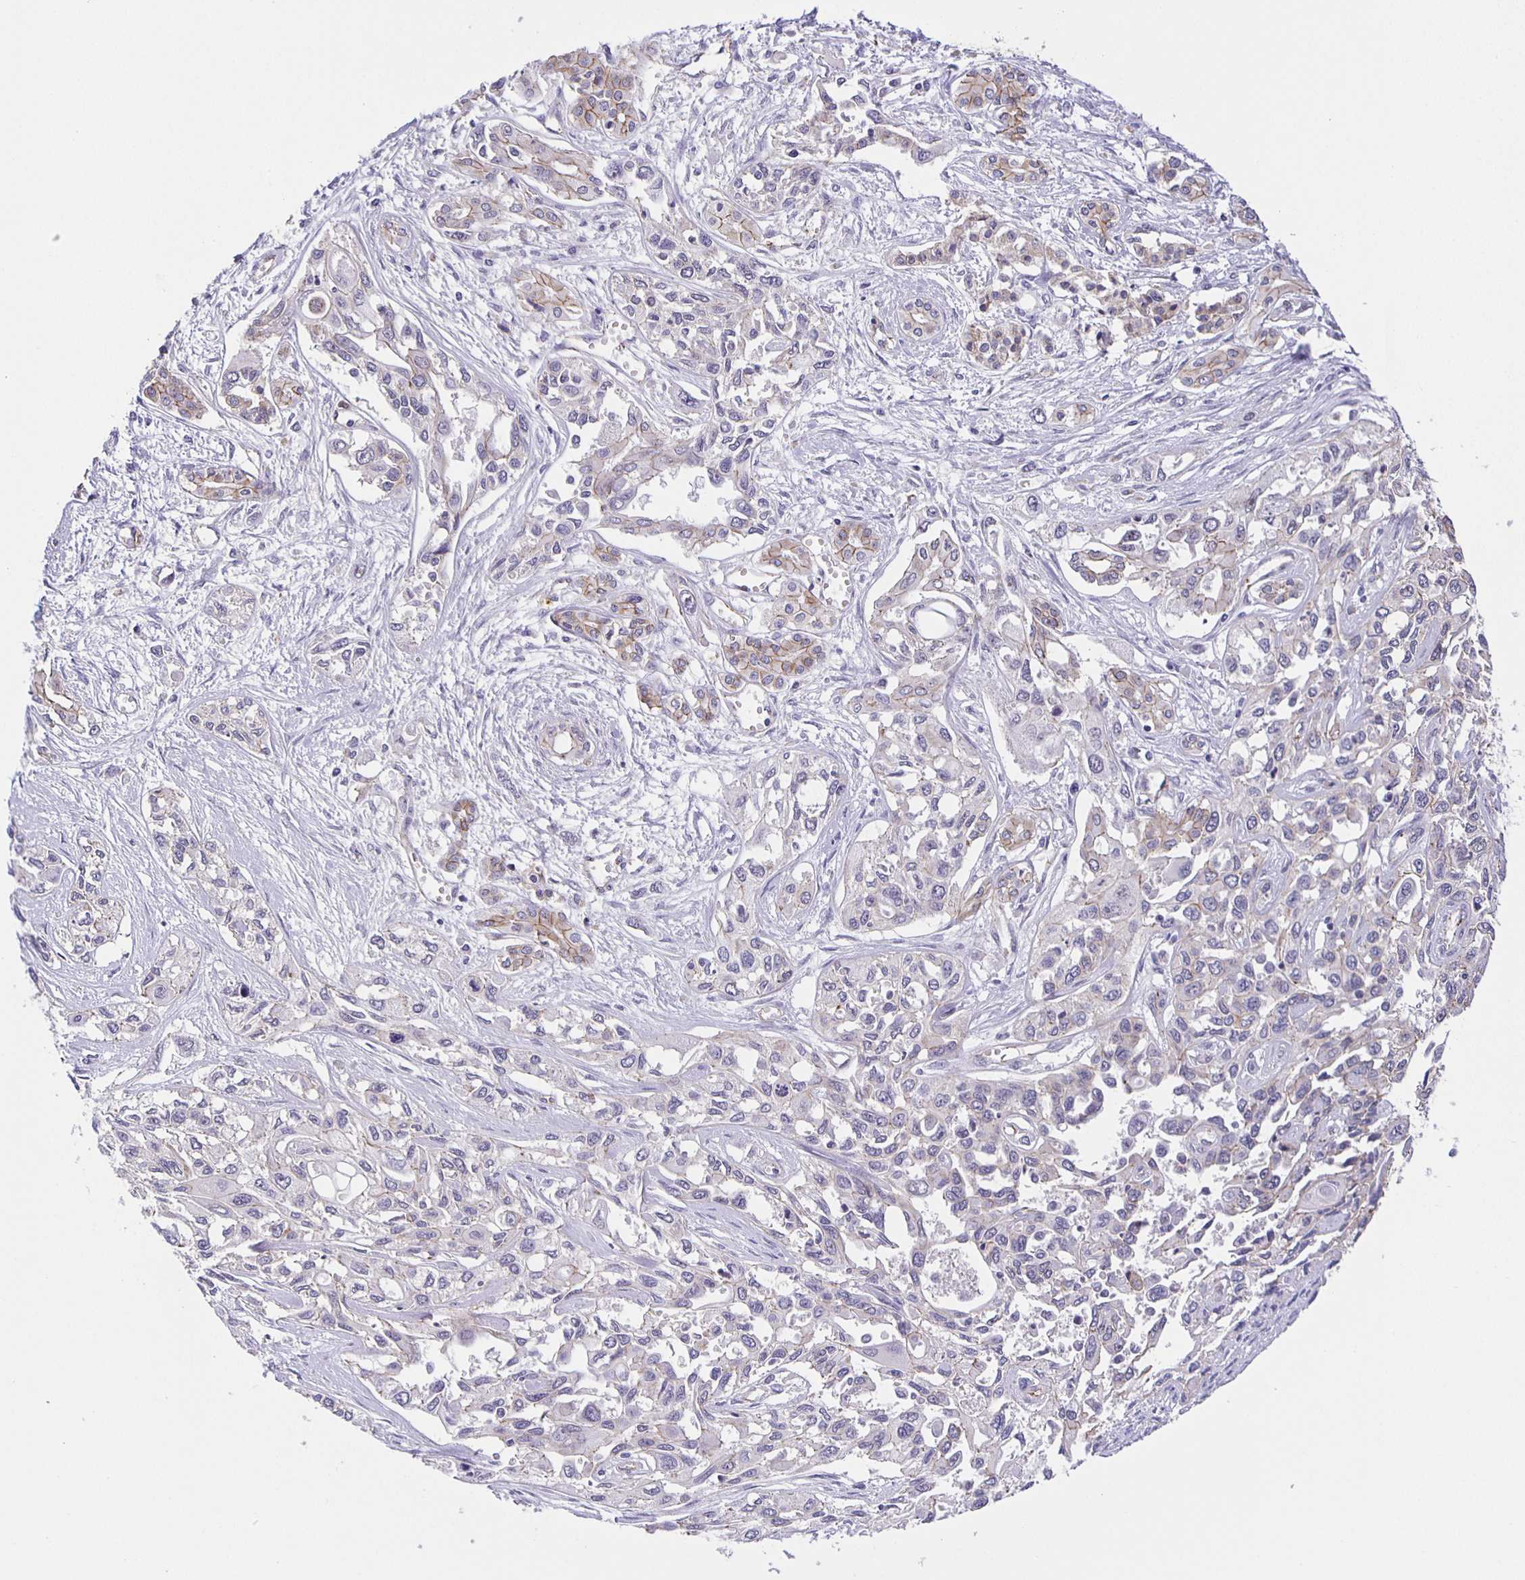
{"staining": {"intensity": "moderate", "quantity": "<25%", "location": "cytoplasmic/membranous"}, "tissue": "pancreatic cancer", "cell_type": "Tumor cells", "image_type": "cancer", "snomed": [{"axis": "morphology", "description": "Adenocarcinoma, NOS"}, {"axis": "topography", "description": "Pancreas"}], "caption": "Protein expression analysis of human pancreatic cancer (adenocarcinoma) reveals moderate cytoplasmic/membranous expression in about <25% of tumor cells. The protein is shown in brown color, while the nuclei are stained blue.", "gene": "JMJD4", "patient": {"sex": "female", "age": 55}}